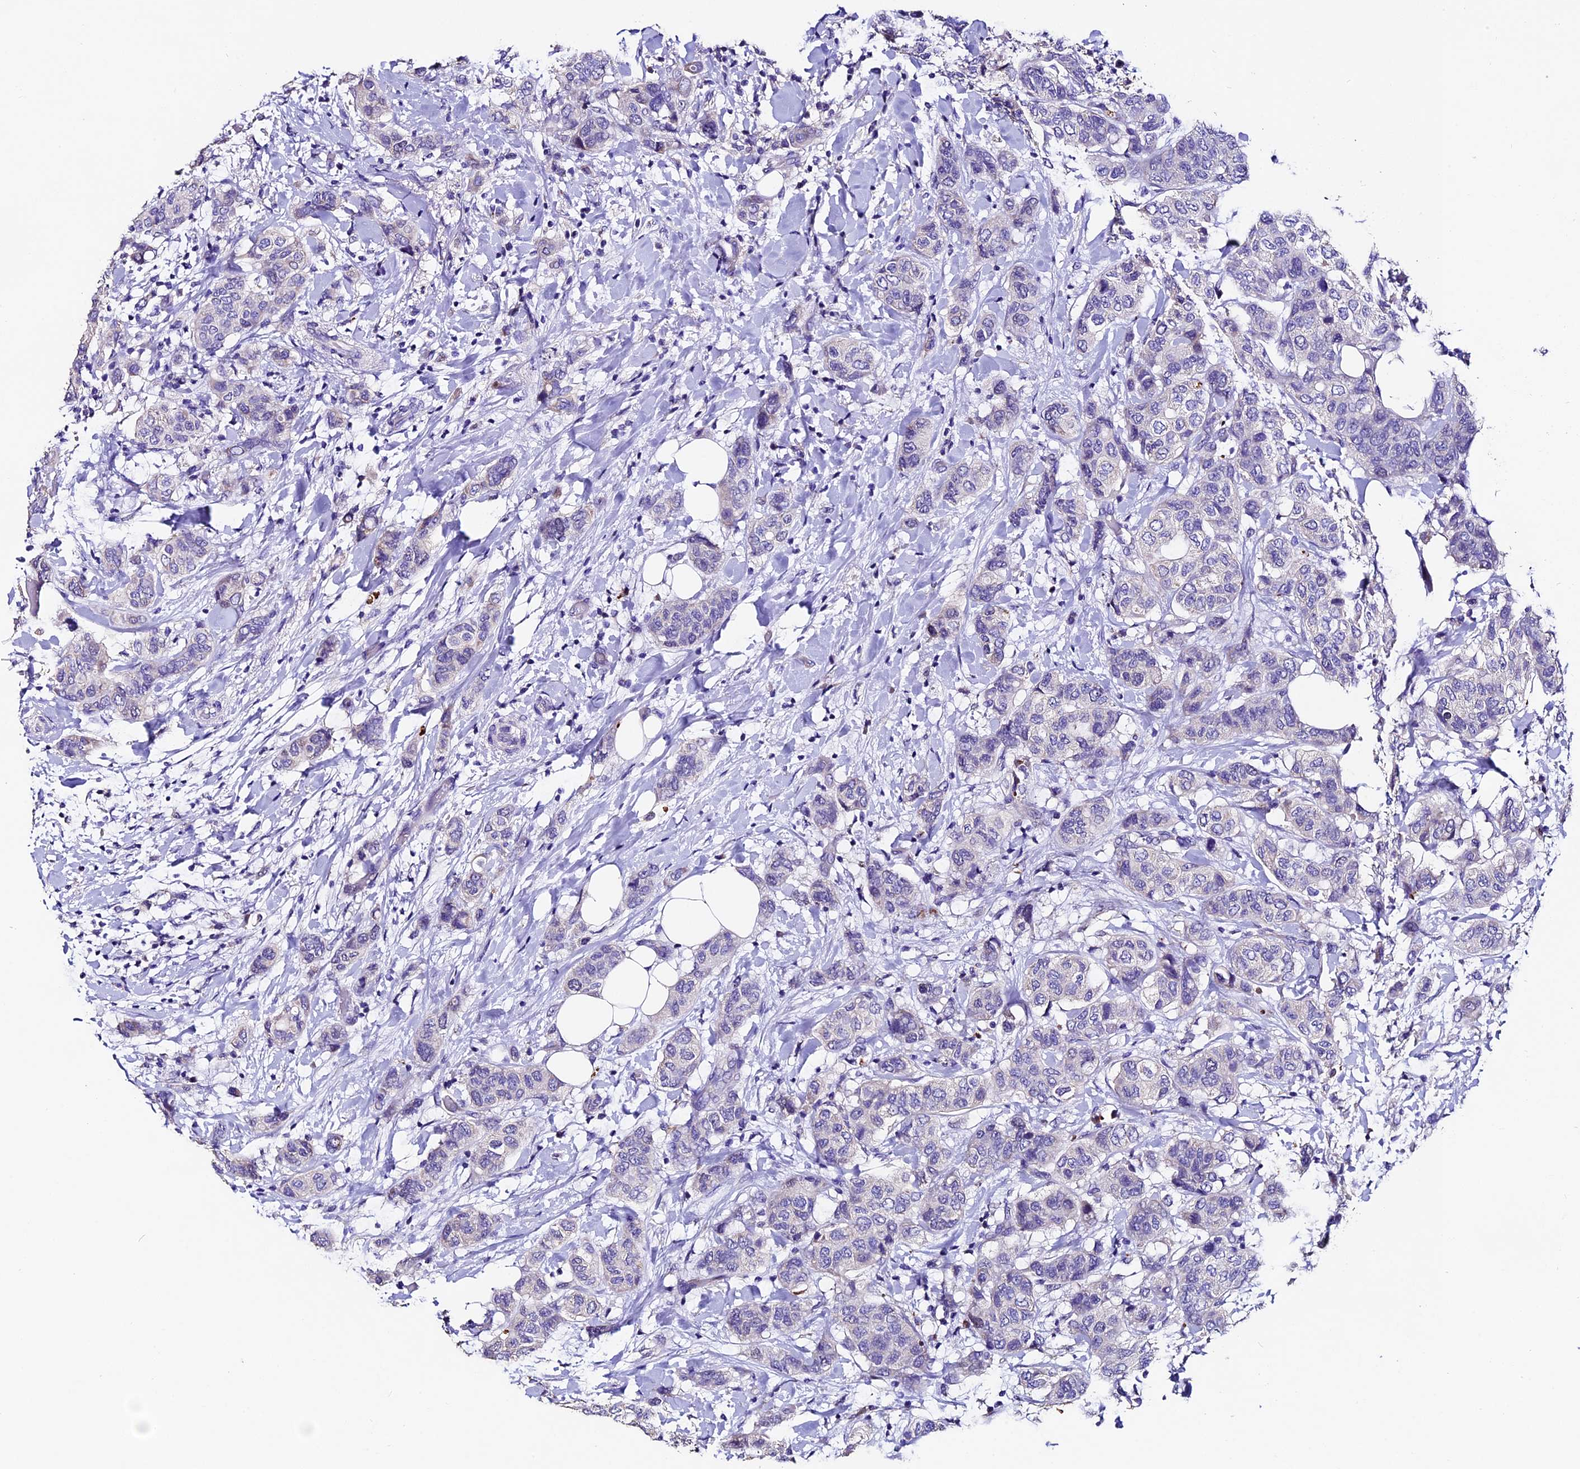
{"staining": {"intensity": "negative", "quantity": "none", "location": "none"}, "tissue": "breast cancer", "cell_type": "Tumor cells", "image_type": "cancer", "snomed": [{"axis": "morphology", "description": "Lobular carcinoma"}, {"axis": "topography", "description": "Breast"}], "caption": "DAB immunohistochemical staining of lobular carcinoma (breast) reveals no significant expression in tumor cells.", "gene": "FBXW9", "patient": {"sex": "female", "age": 51}}